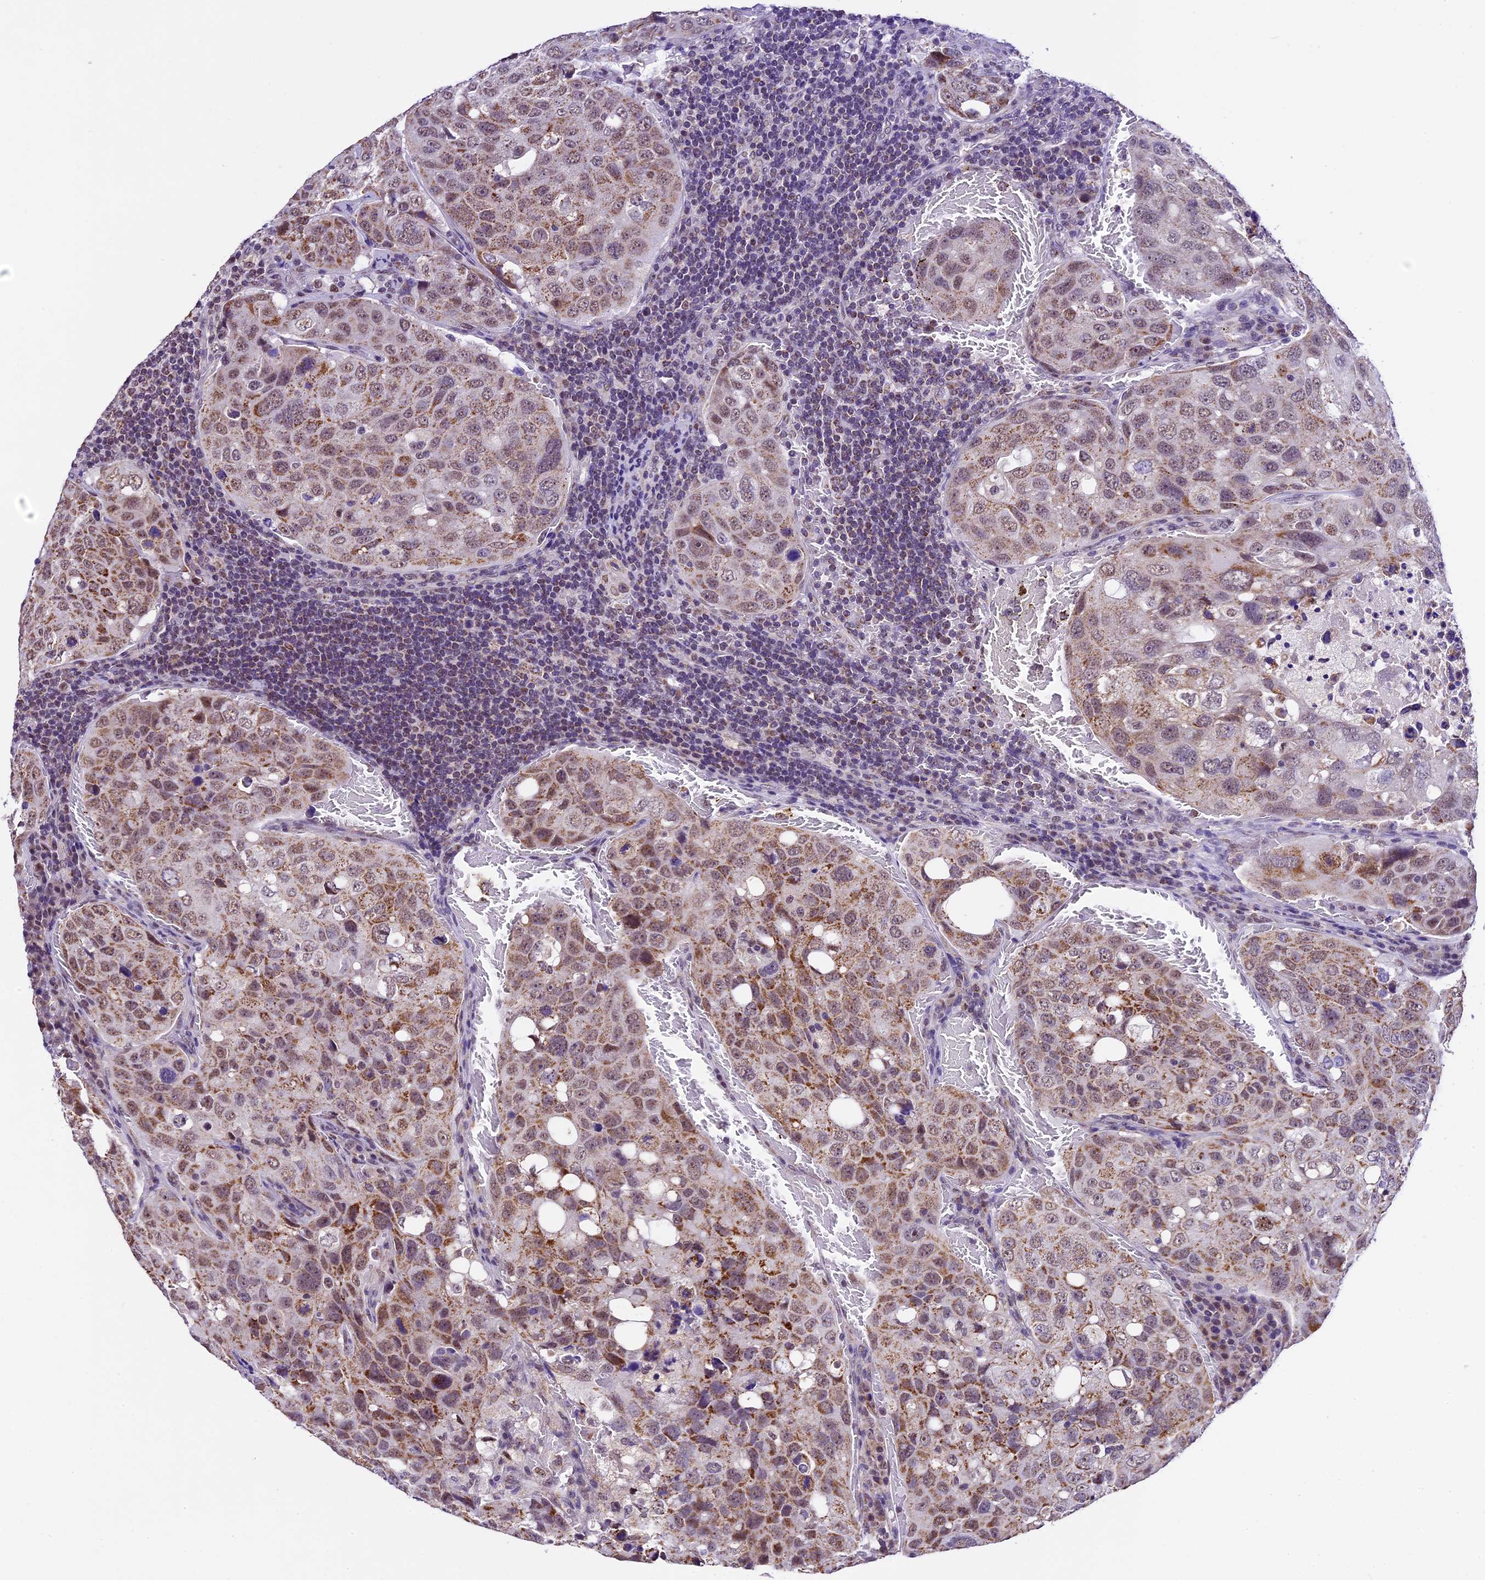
{"staining": {"intensity": "moderate", "quantity": ">75%", "location": "cytoplasmic/membranous,nuclear"}, "tissue": "urothelial cancer", "cell_type": "Tumor cells", "image_type": "cancer", "snomed": [{"axis": "morphology", "description": "Urothelial carcinoma, High grade"}, {"axis": "topography", "description": "Lymph node"}, {"axis": "topography", "description": "Urinary bladder"}], "caption": "IHC of human urothelial carcinoma (high-grade) demonstrates medium levels of moderate cytoplasmic/membranous and nuclear staining in approximately >75% of tumor cells.", "gene": "CARS2", "patient": {"sex": "male", "age": 51}}